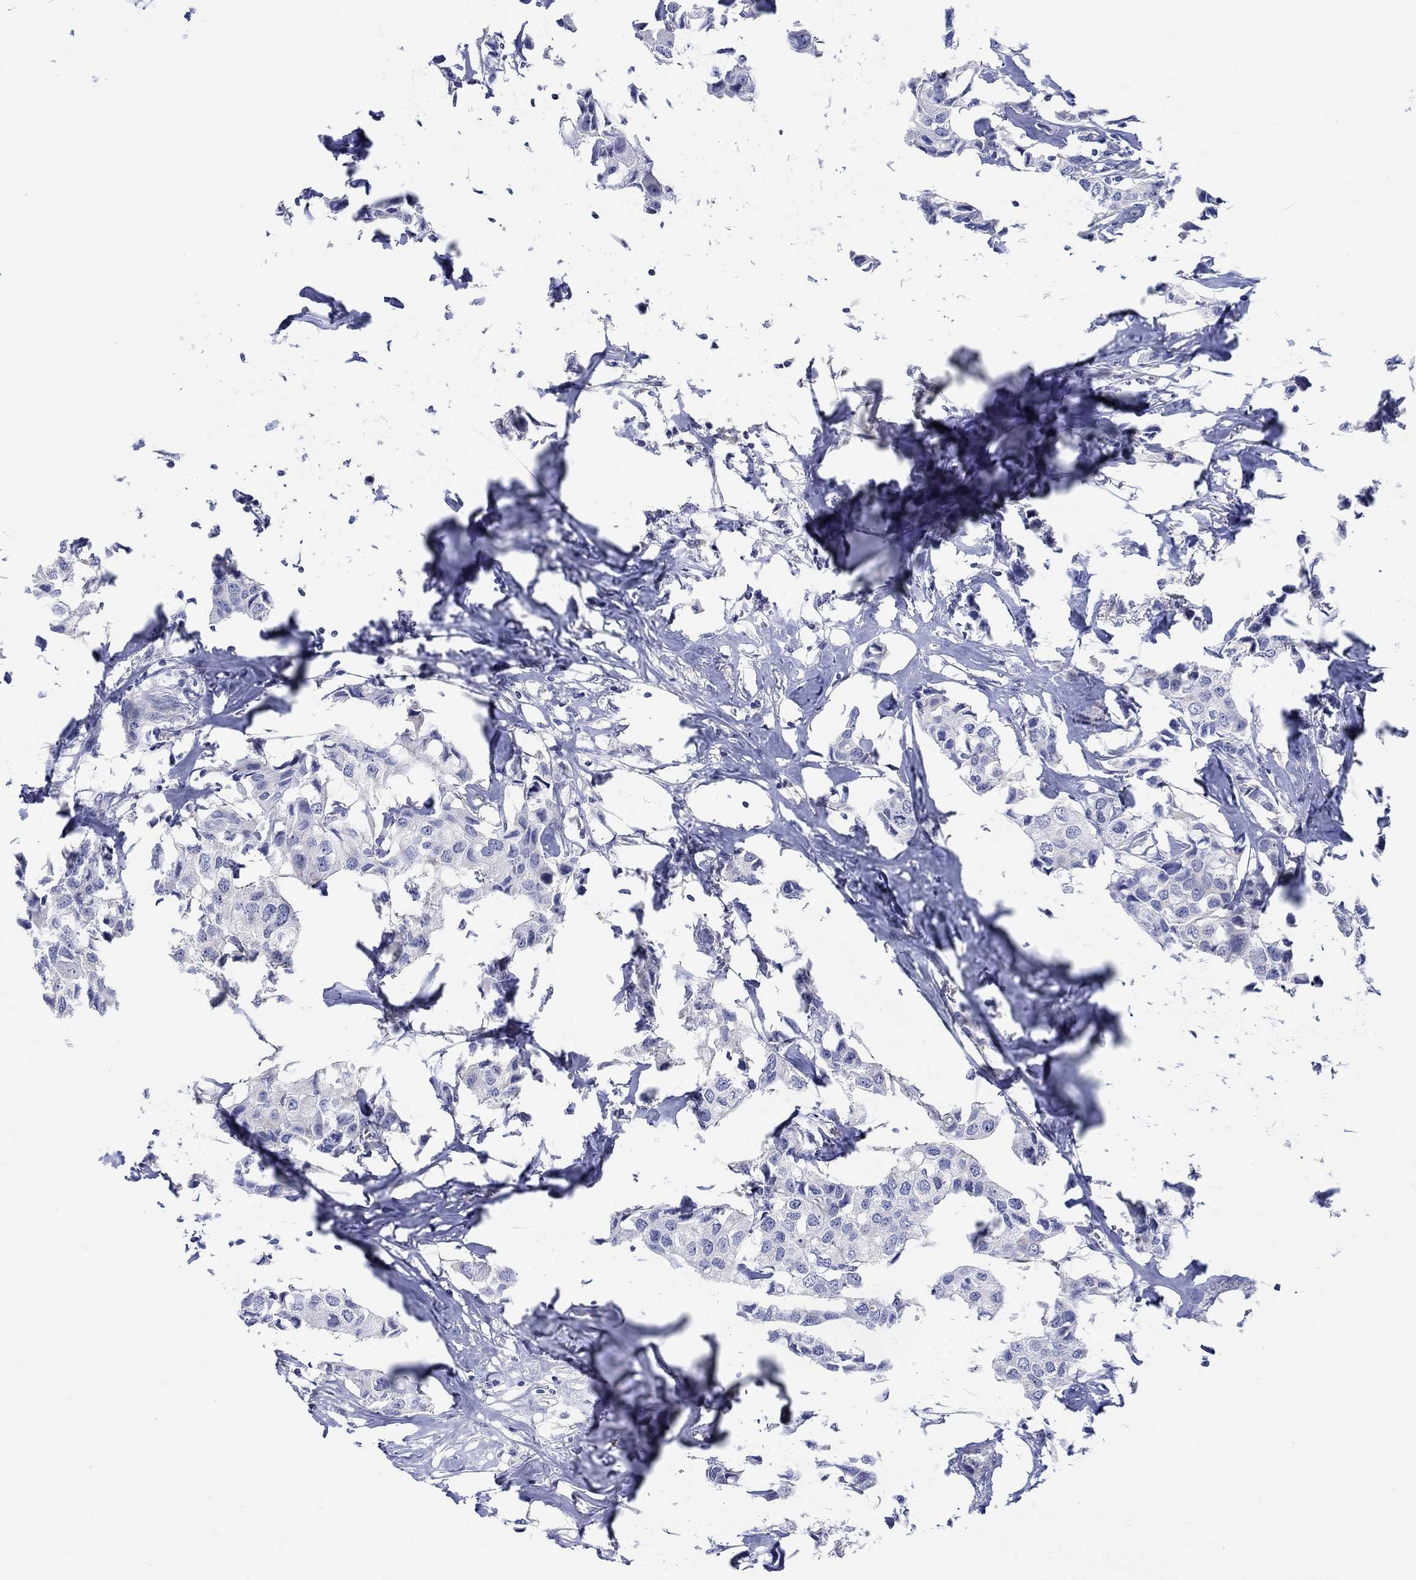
{"staining": {"intensity": "negative", "quantity": "none", "location": "none"}, "tissue": "breast cancer", "cell_type": "Tumor cells", "image_type": "cancer", "snomed": [{"axis": "morphology", "description": "Duct carcinoma"}, {"axis": "topography", "description": "Breast"}], "caption": "This is an immunohistochemistry (IHC) micrograph of breast cancer. There is no staining in tumor cells.", "gene": "KRT222", "patient": {"sex": "female", "age": 80}}